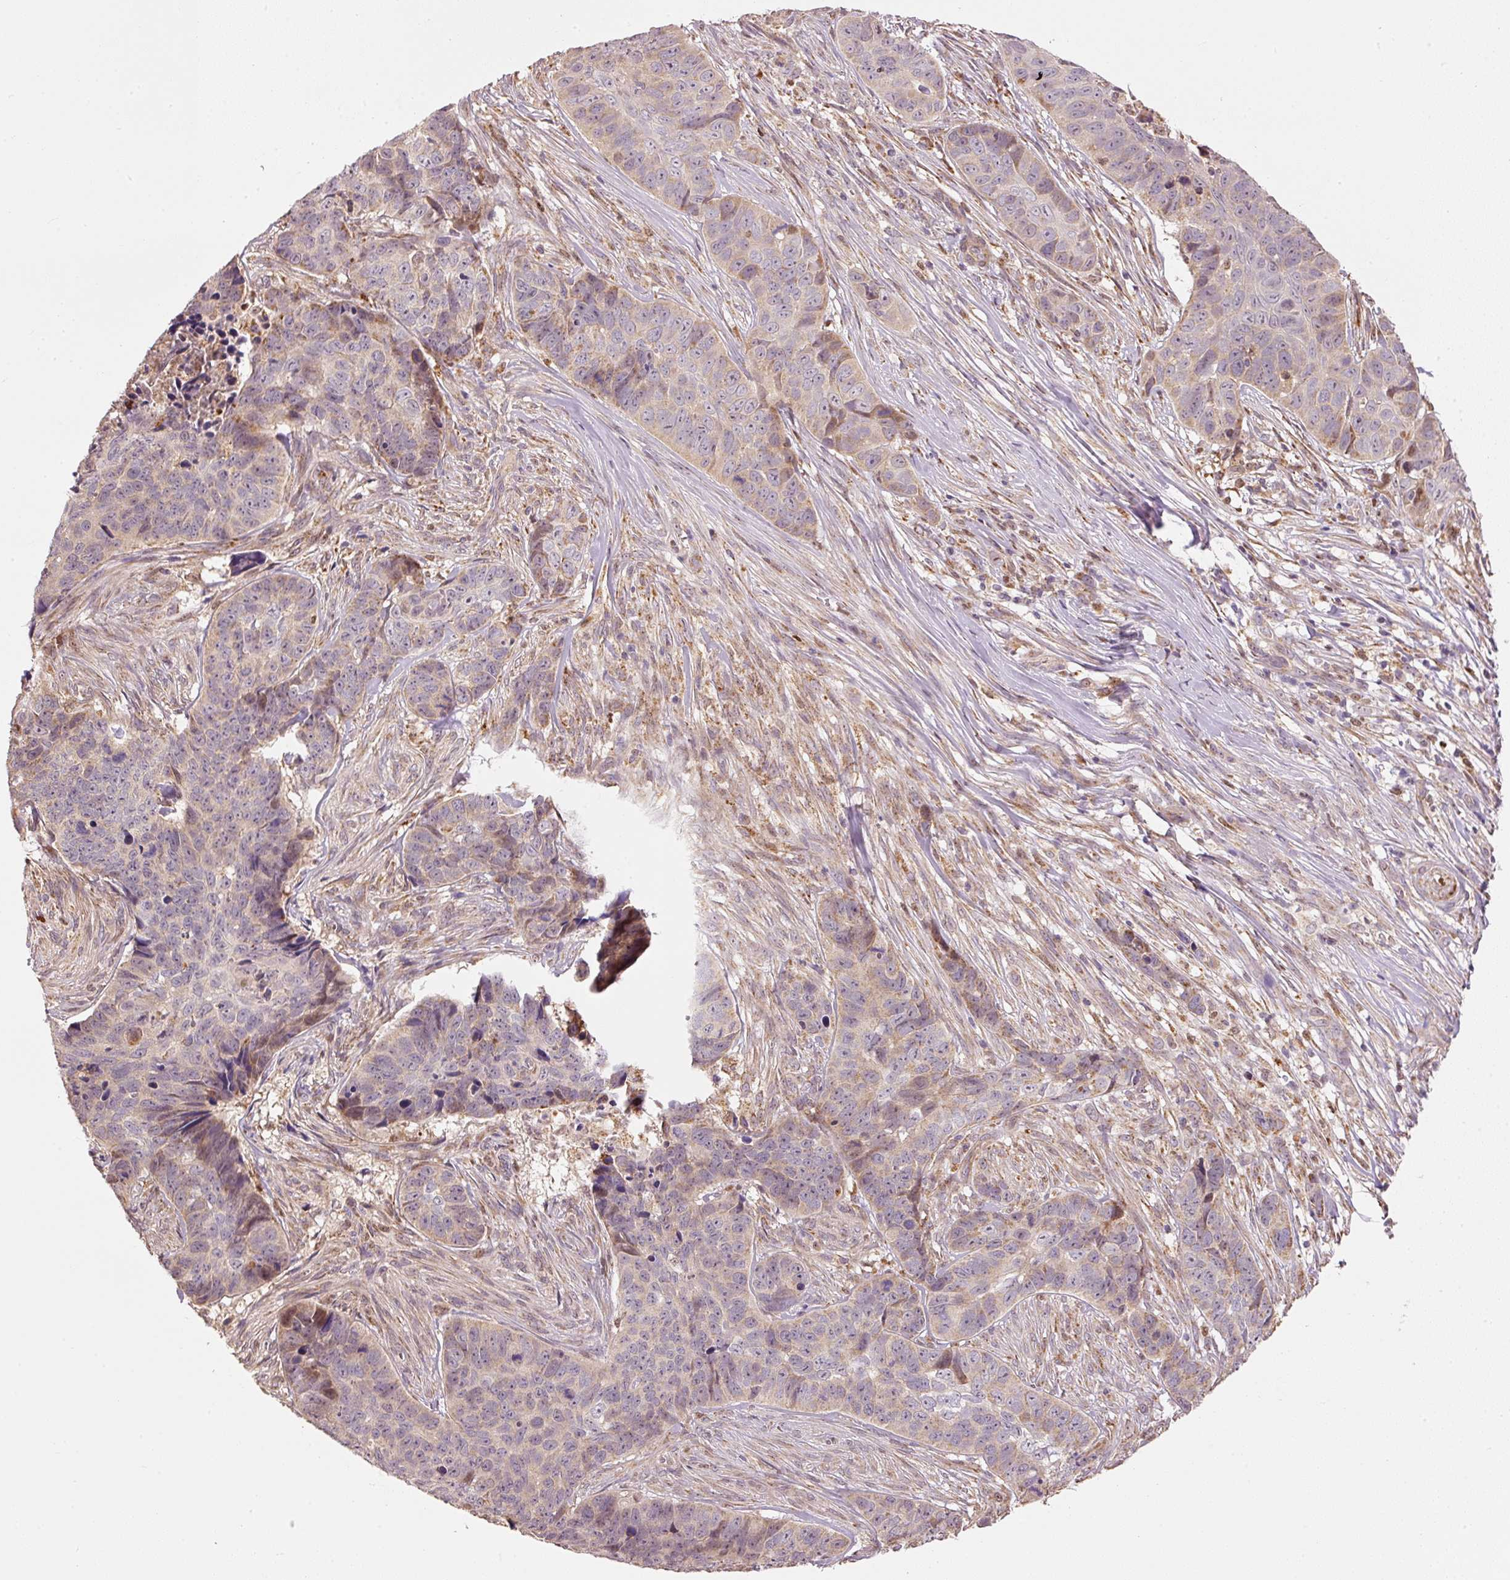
{"staining": {"intensity": "weak", "quantity": ">75%", "location": "cytoplasmic/membranous"}, "tissue": "skin cancer", "cell_type": "Tumor cells", "image_type": "cancer", "snomed": [{"axis": "morphology", "description": "Basal cell carcinoma"}, {"axis": "topography", "description": "Skin"}], "caption": "Immunohistochemistry (IHC) image of human skin cancer (basal cell carcinoma) stained for a protein (brown), which demonstrates low levels of weak cytoplasmic/membranous positivity in about >75% of tumor cells.", "gene": "MTHFD1L", "patient": {"sex": "female", "age": 82}}